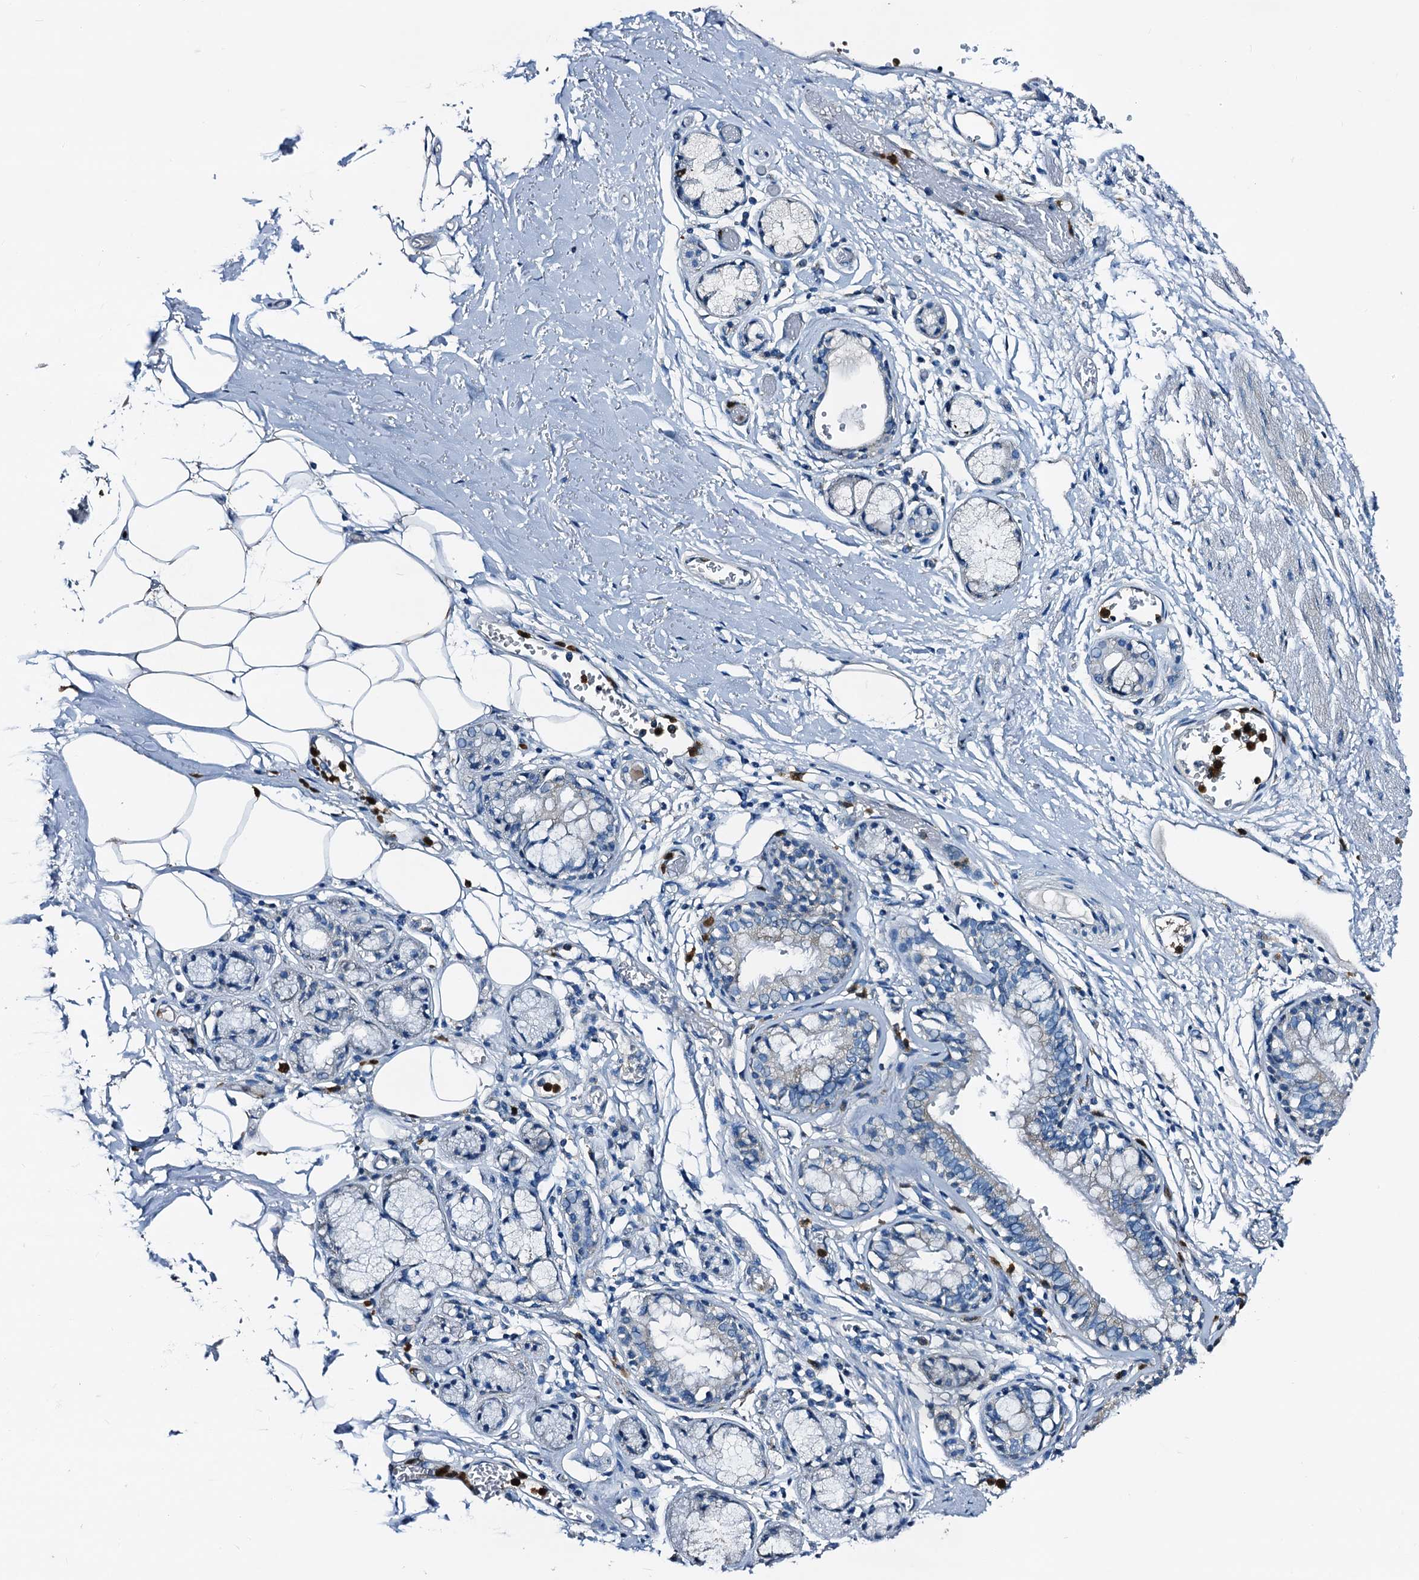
{"staining": {"intensity": "negative", "quantity": "none", "location": "none"}, "tissue": "bronchus", "cell_type": "Respiratory epithelial cells", "image_type": "normal", "snomed": [{"axis": "morphology", "description": "Normal tissue, NOS"}, {"axis": "topography", "description": "Bronchus"}, {"axis": "topography", "description": "Lung"}], "caption": "Immunohistochemistry of benign bronchus reveals no positivity in respiratory epithelial cells. (Brightfield microscopy of DAB (3,3'-diaminobenzidine) immunohistochemistry at high magnification).", "gene": "FREM3", "patient": {"sex": "male", "age": 56}}